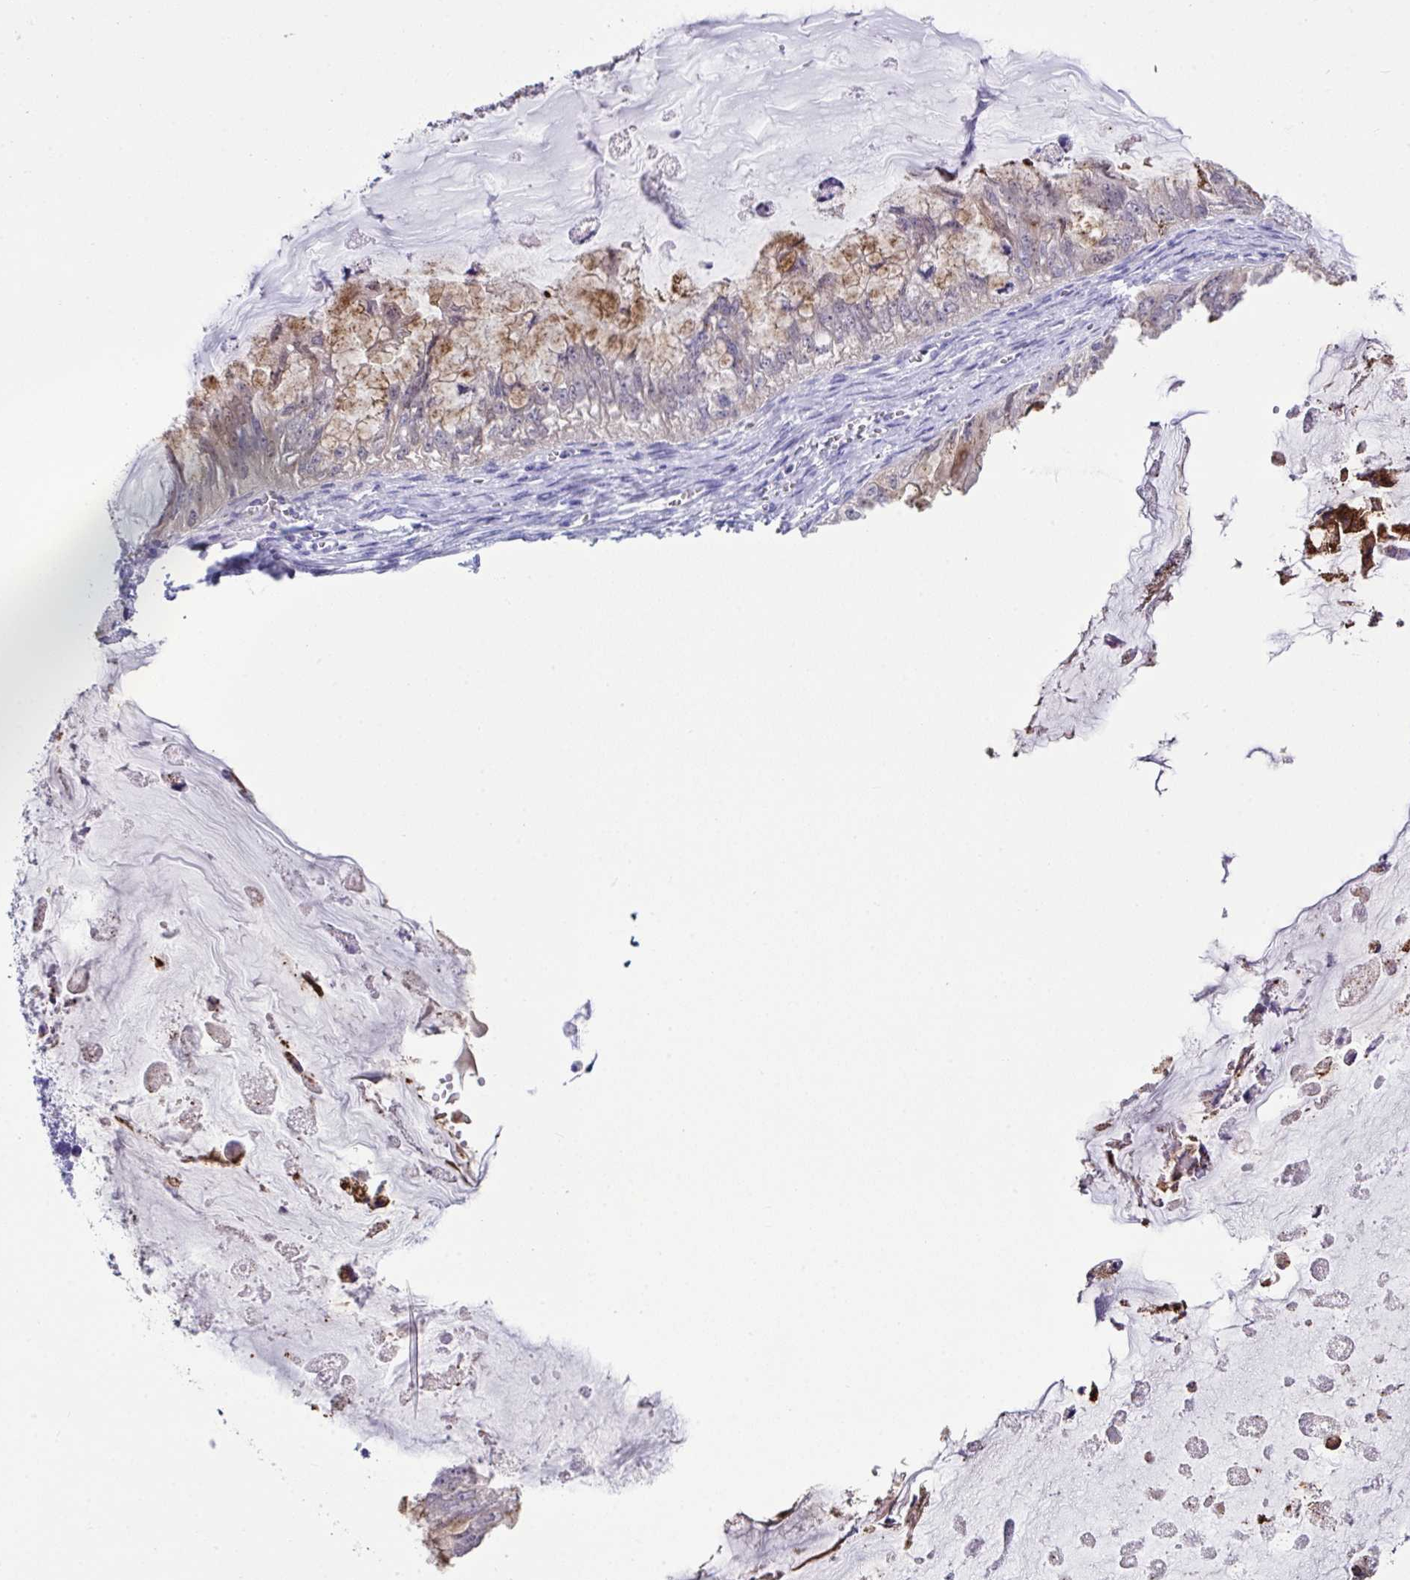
{"staining": {"intensity": "weak", "quantity": "<25%", "location": "cytoplasmic/membranous"}, "tissue": "ovarian cancer", "cell_type": "Tumor cells", "image_type": "cancer", "snomed": [{"axis": "morphology", "description": "Cystadenocarcinoma, mucinous, NOS"}, {"axis": "topography", "description": "Ovary"}], "caption": "A high-resolution histopathology image shows immunohistochemistry staining of ovarian cancer (mucinous cystadenocarcinoma), which exhibits no significant staining in tumor cells.", "gene": "LGALS4", "patient": {"sex": "female", "age": 72}}